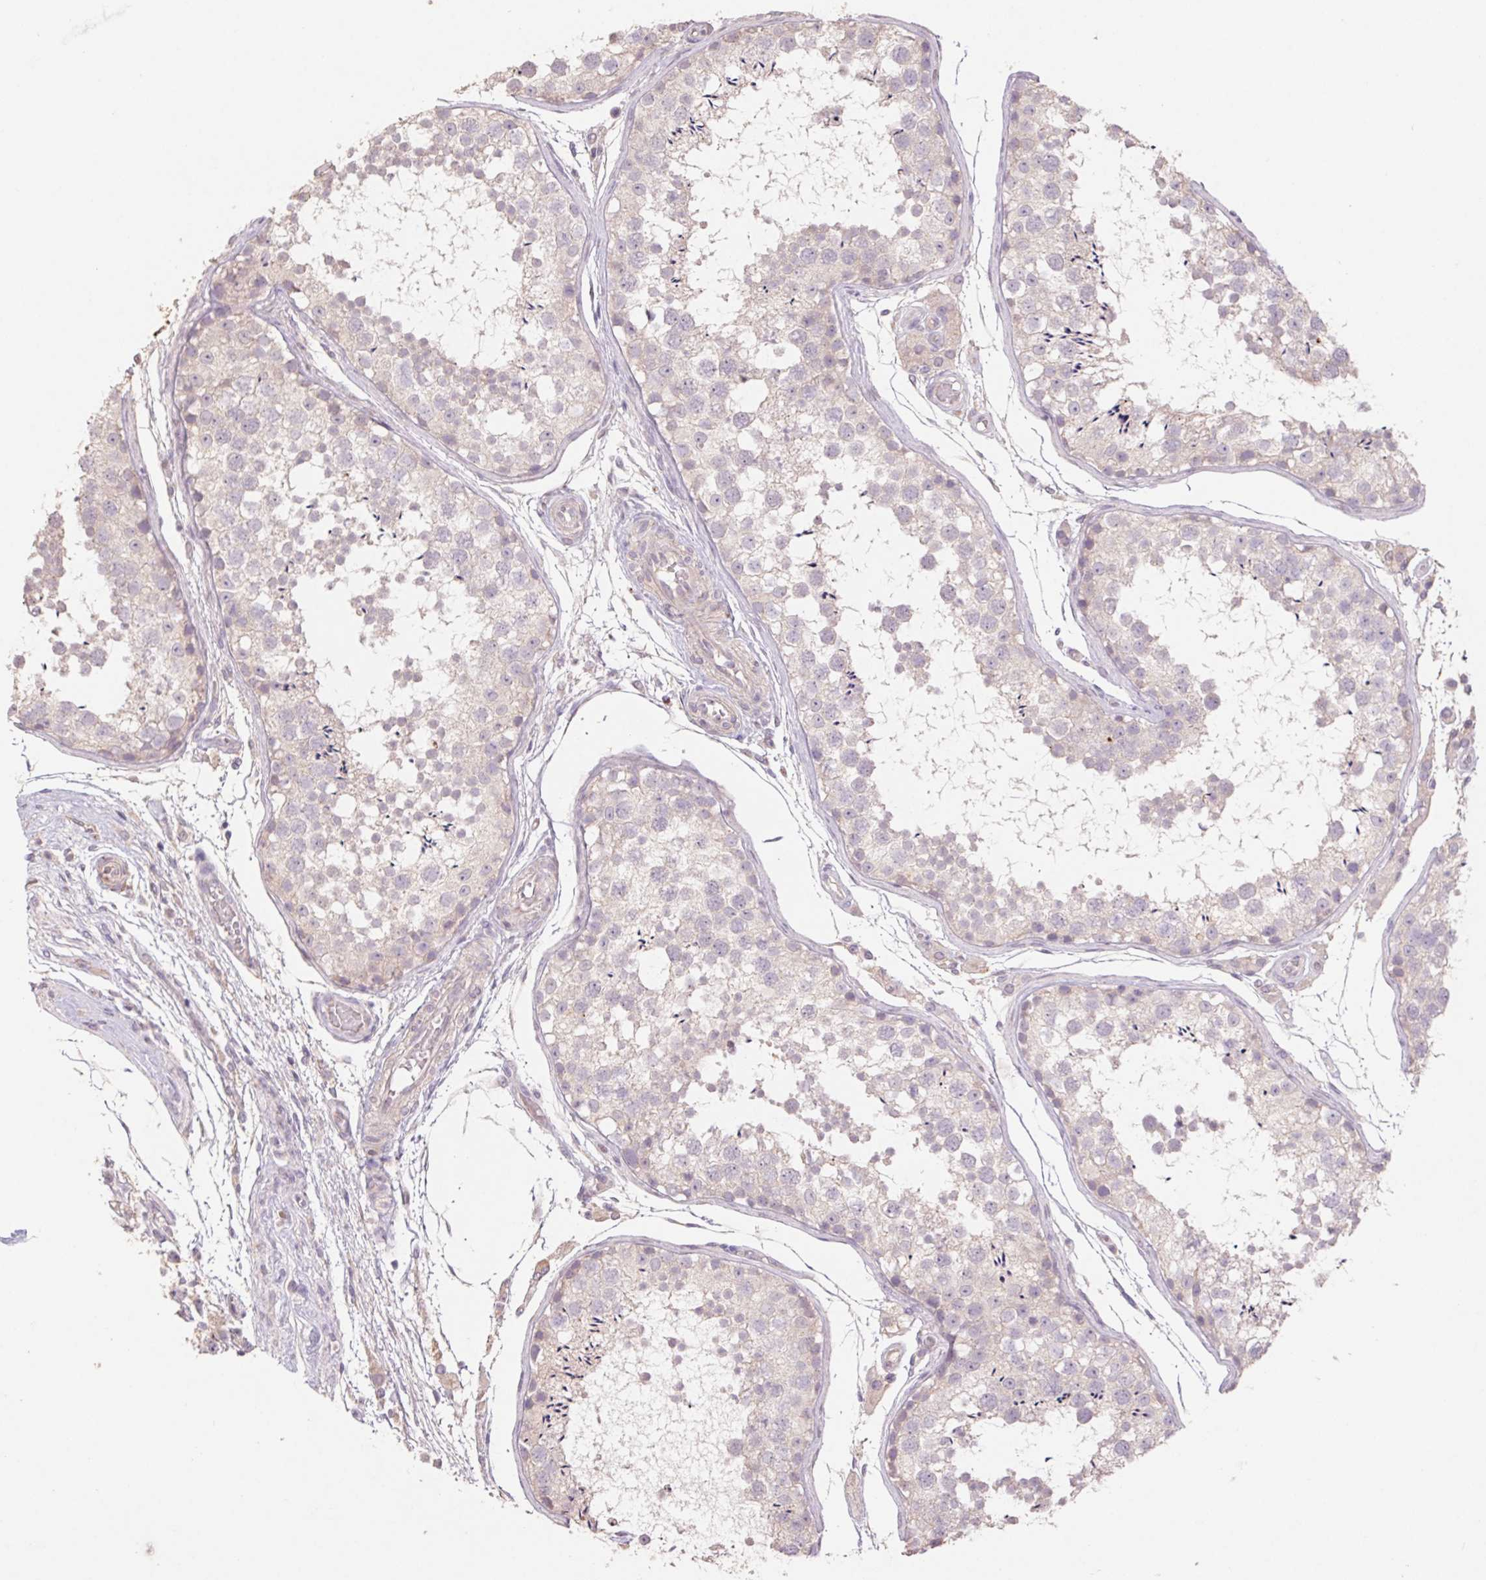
{"staining": {"intensity": "weak", "quantity": "<25%", "location": "cytoplasmic/membranous"}, "tissue": "testis", "cell_type": "Cells in seminiferous ducts", "image_type": "normal", "snomed": [{"axis": "morphology", "description": "Normal tissue, NOS"}, {"axis": "morphology", "description": "Seminoma, NOS"}, {"axis": "topography", "description": "Testis"}], "caption": "Protein analysis of normal testis demonstrates no significant expression in cells in seminiferous ducts. The staining was performed using DAB (3,3'-diaminobenzidine) to visualize the protein expression in brown, while the nuclei were stained in blue with hematoxylin (Magnification: 20x).", "gene": "GRM2", "patient": {"sex": "male", "age": 29}}